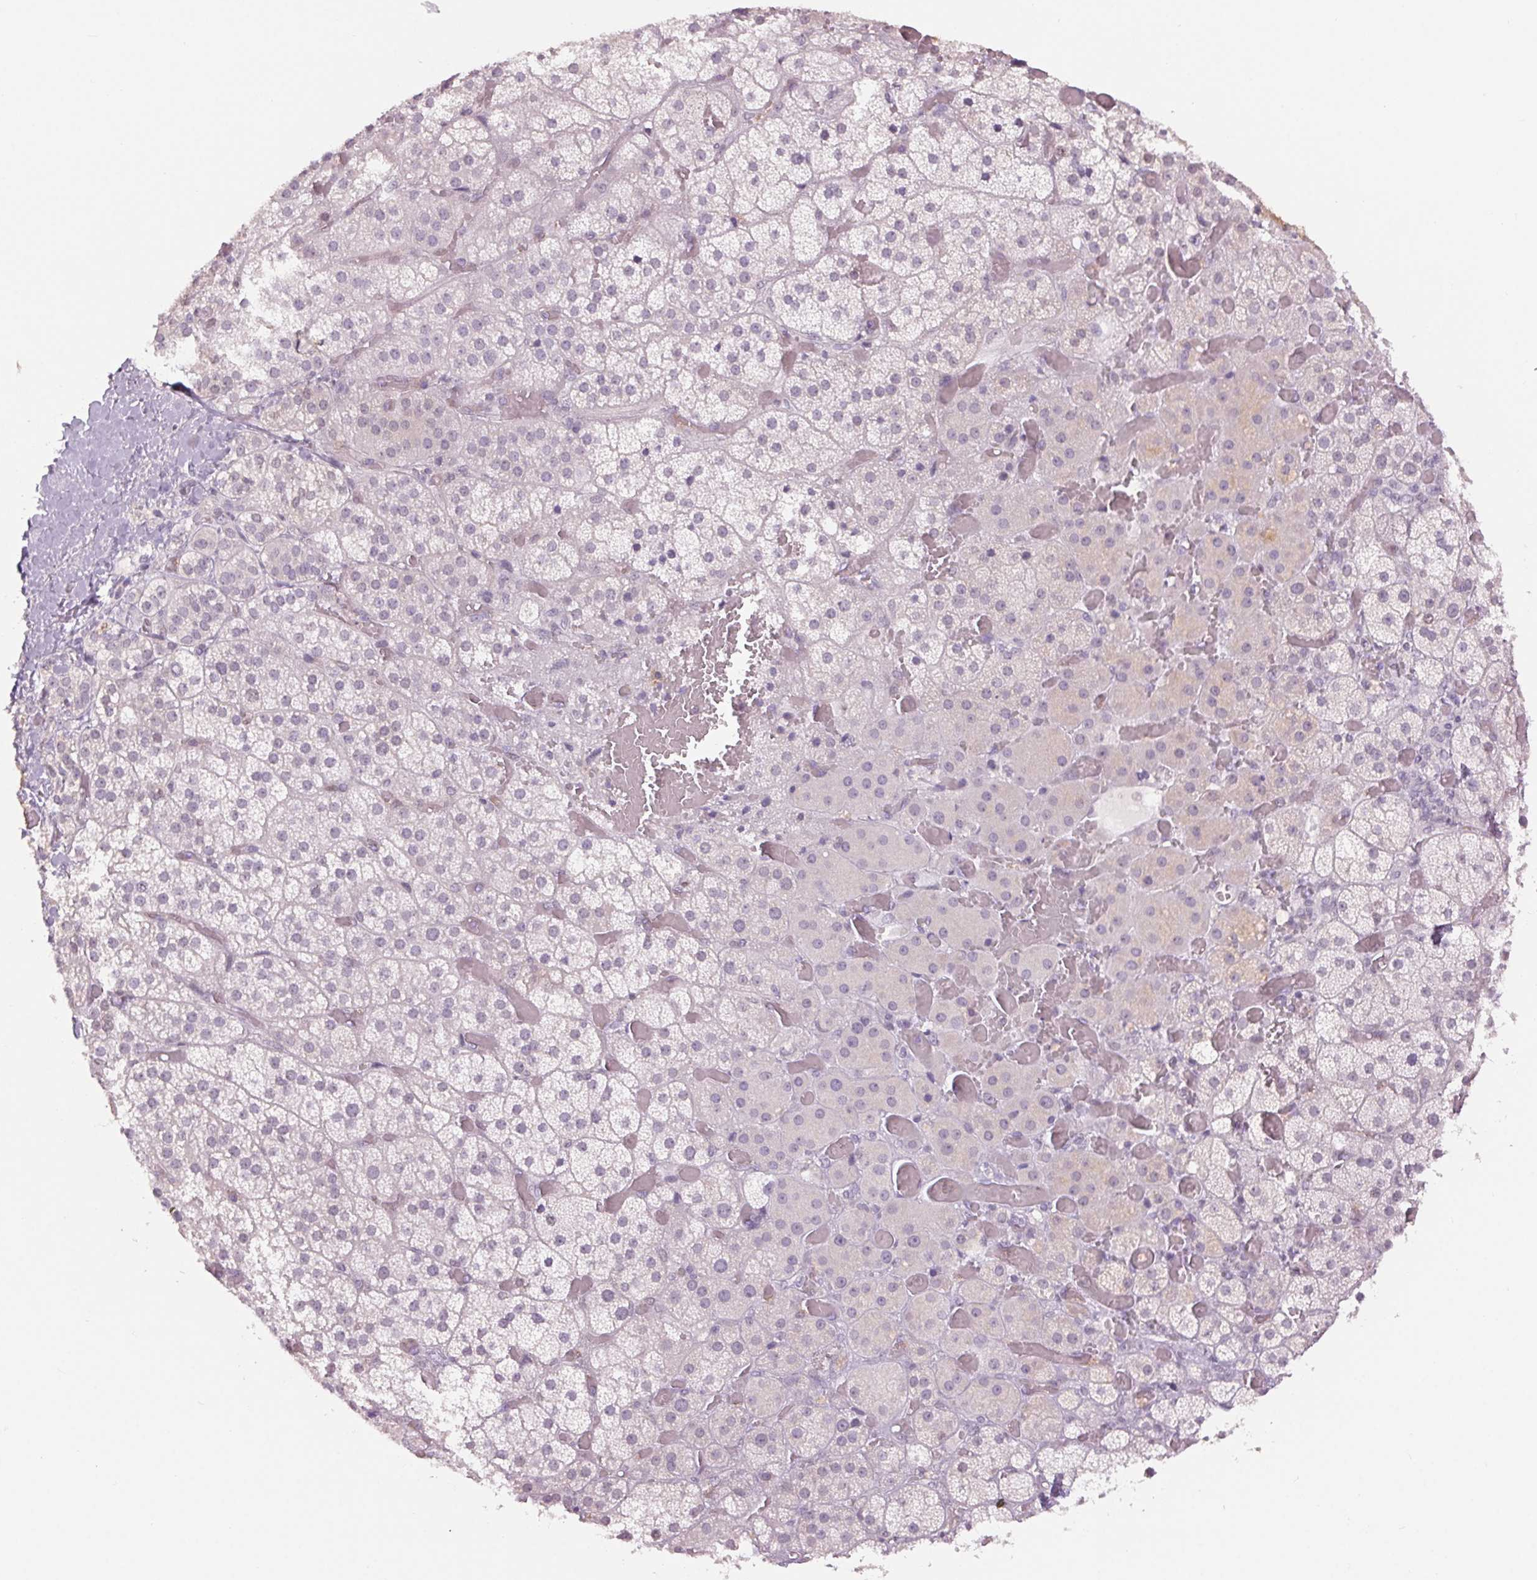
{"staining": {"intensity": "negative", "quantity": "none", "location": "none"}, "tissue": "adrenal gland", "cell_type": "Glandular cells", "image_type": "normal", "snomed": [{"axis": "morphology", "description": "Normal tissue, NOS"}, {"axis": "topography", "description": "Adrenal gland"}], "caption": "DAB (3,3'-diaminobenzidine) immunohistochemical staining of benign adrenal gland displays no significant positivity in glandular cells.", "gene": "SLC6A19", "patient": {"sex": "male", "age": 57}}